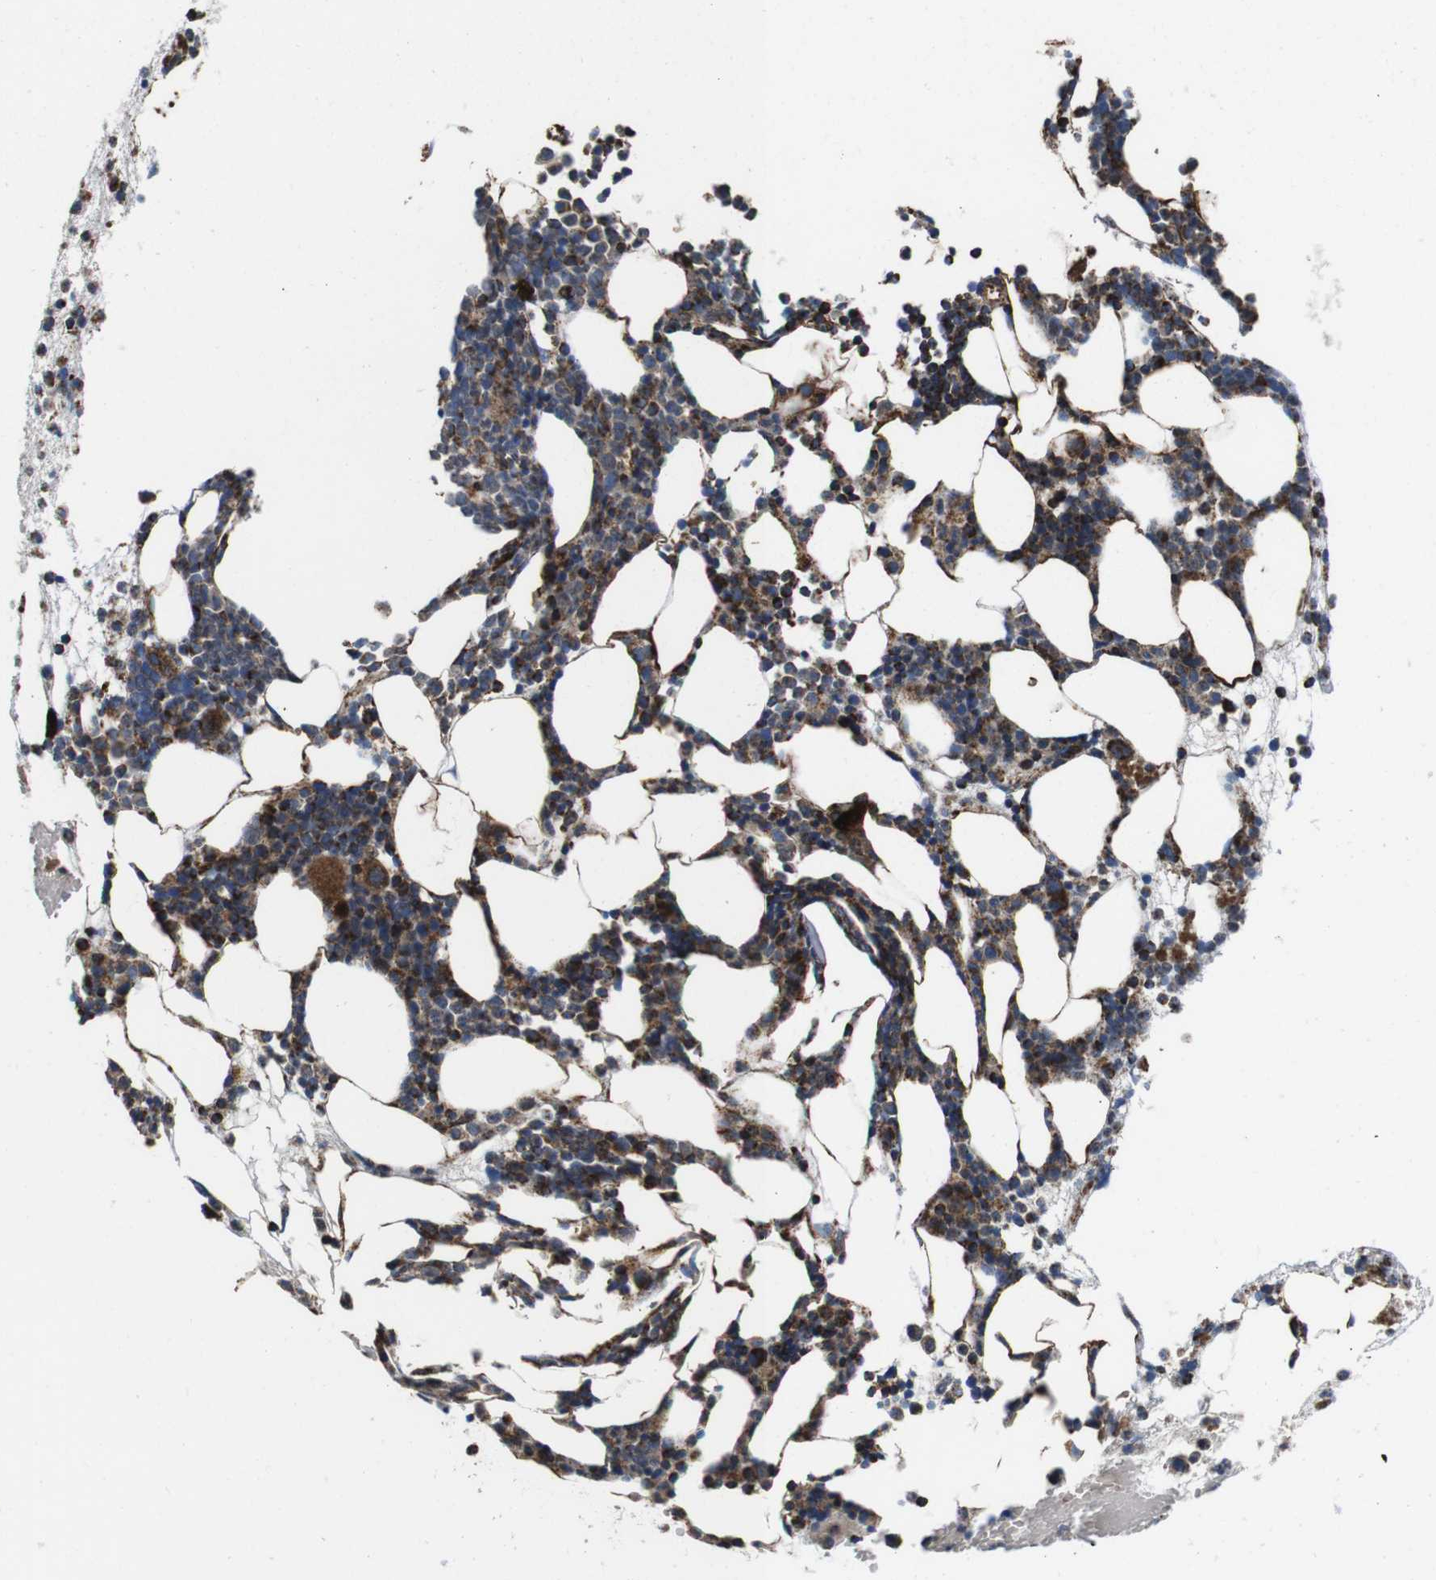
{"staining": {"intensity": "moderate", "quantity": "25%-75%", "location": "cytoplasmic/membranous"}, "tissue": "bone marrow", "cell_type": "Hematopoietic cells", "image_type": "normal", "snomed": [{"axis": "morphology", "description": "Normal tissue, NOS"}, {"axis": "morphology", "description": "Inflammation, NOS"}, {"axis": "topography", "description": "Bone marrow"}], "caption": "Unremarkable bone marrow was stained to show a protein in brown. There is medium levels of moderate cytoplasmic/membranous expression in about 25%-75% of hematopoietic cells.", "gene": "HK1", "patient": {"sex": "female", "age": 79}}